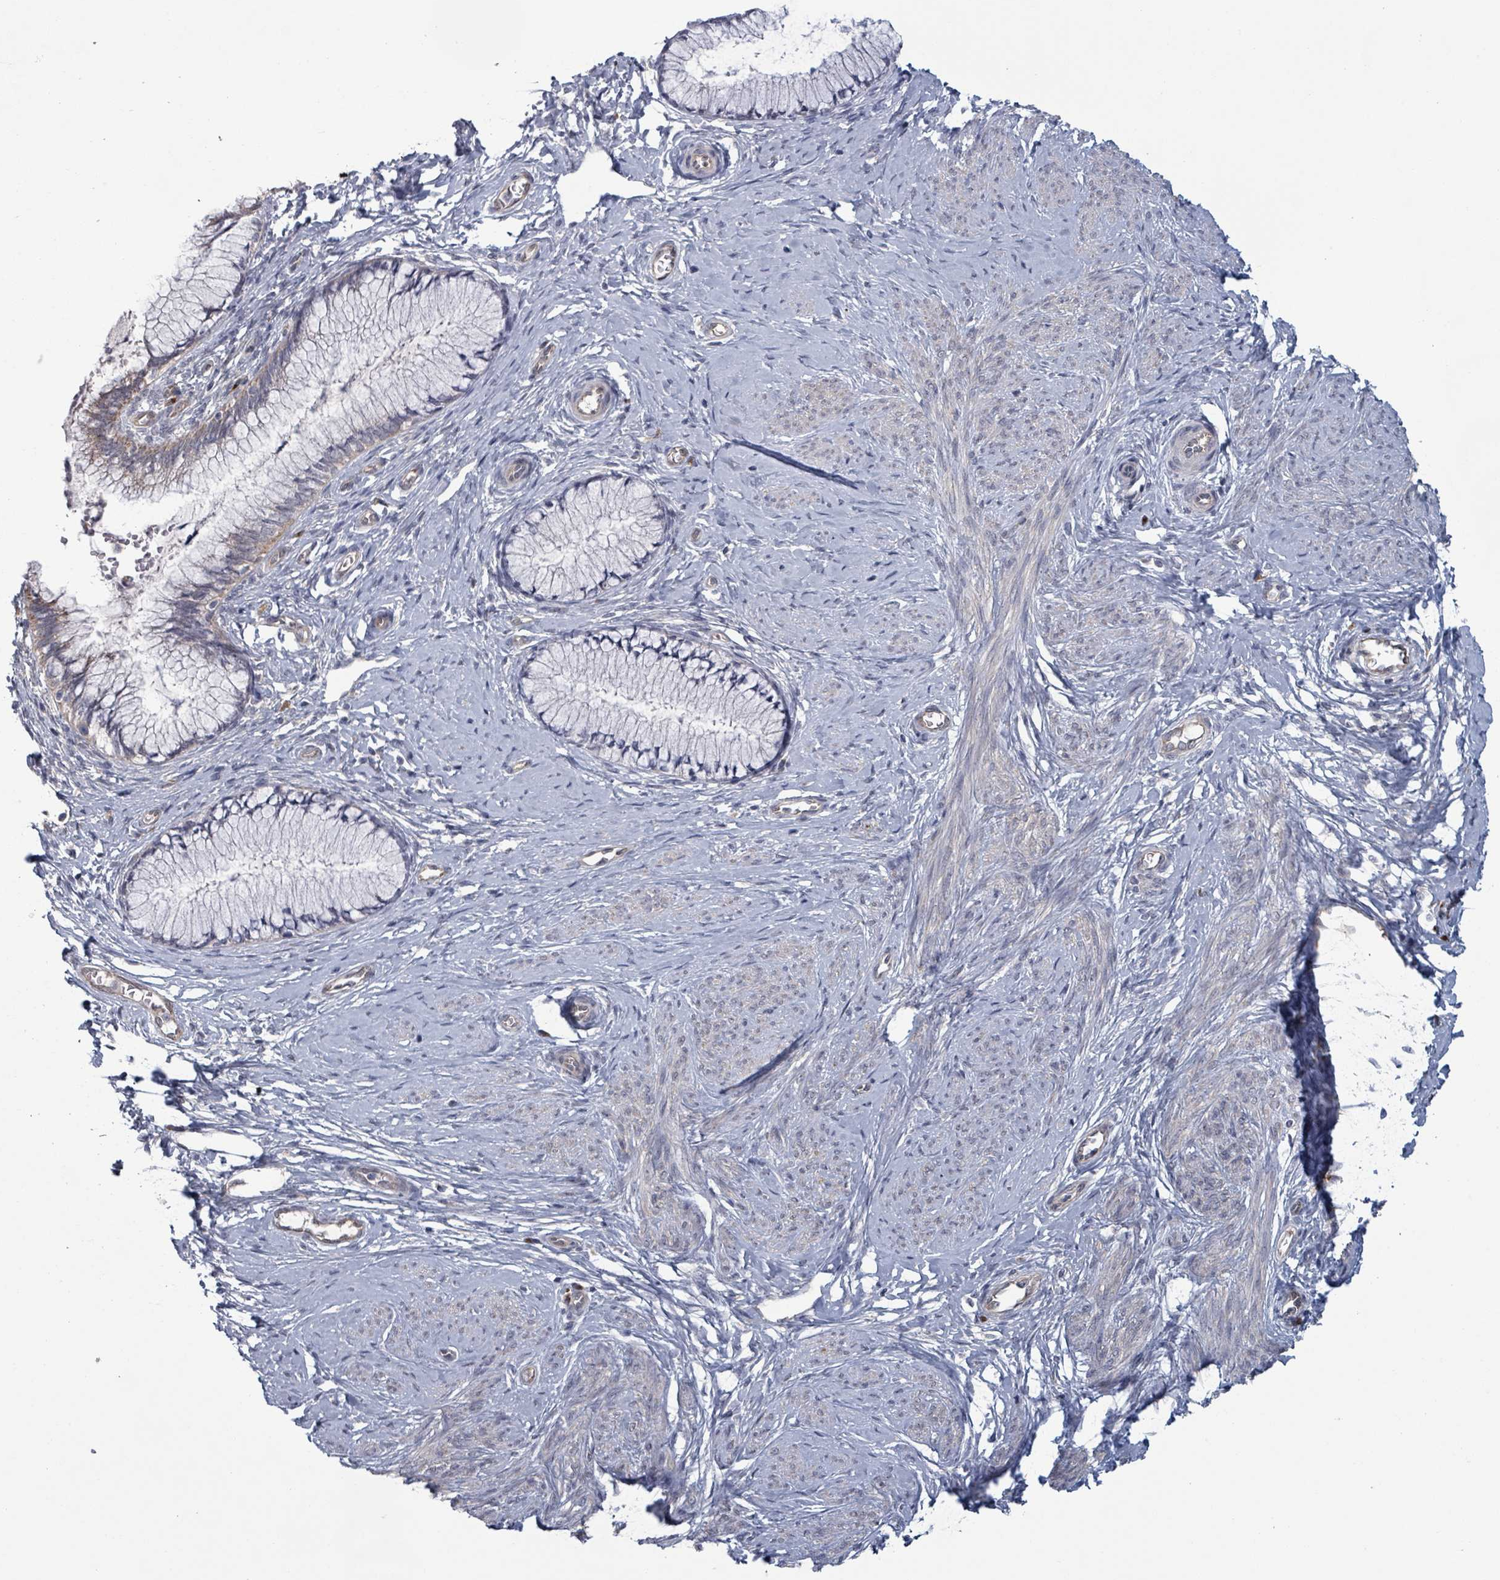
{"staining": {"intensity": "weak", "quantity": "<25%", "location": "cytoplasmic/membranous"}, "tissue": "cervical cancer", "cell_type": "Tumor cells", "image_type": "cancer", "snomed": [{"axis": "morphology", "description": "Adenocarcinoma, NOS"}, {"axis": "topography", "description": "Cervix"}], "caption": "A micrograph of human adenocarcinoma (cervical) is negative for staining in tumor cells.", "gene": "FKBP1A", "patient": {"sex": "female", "age": 36}}